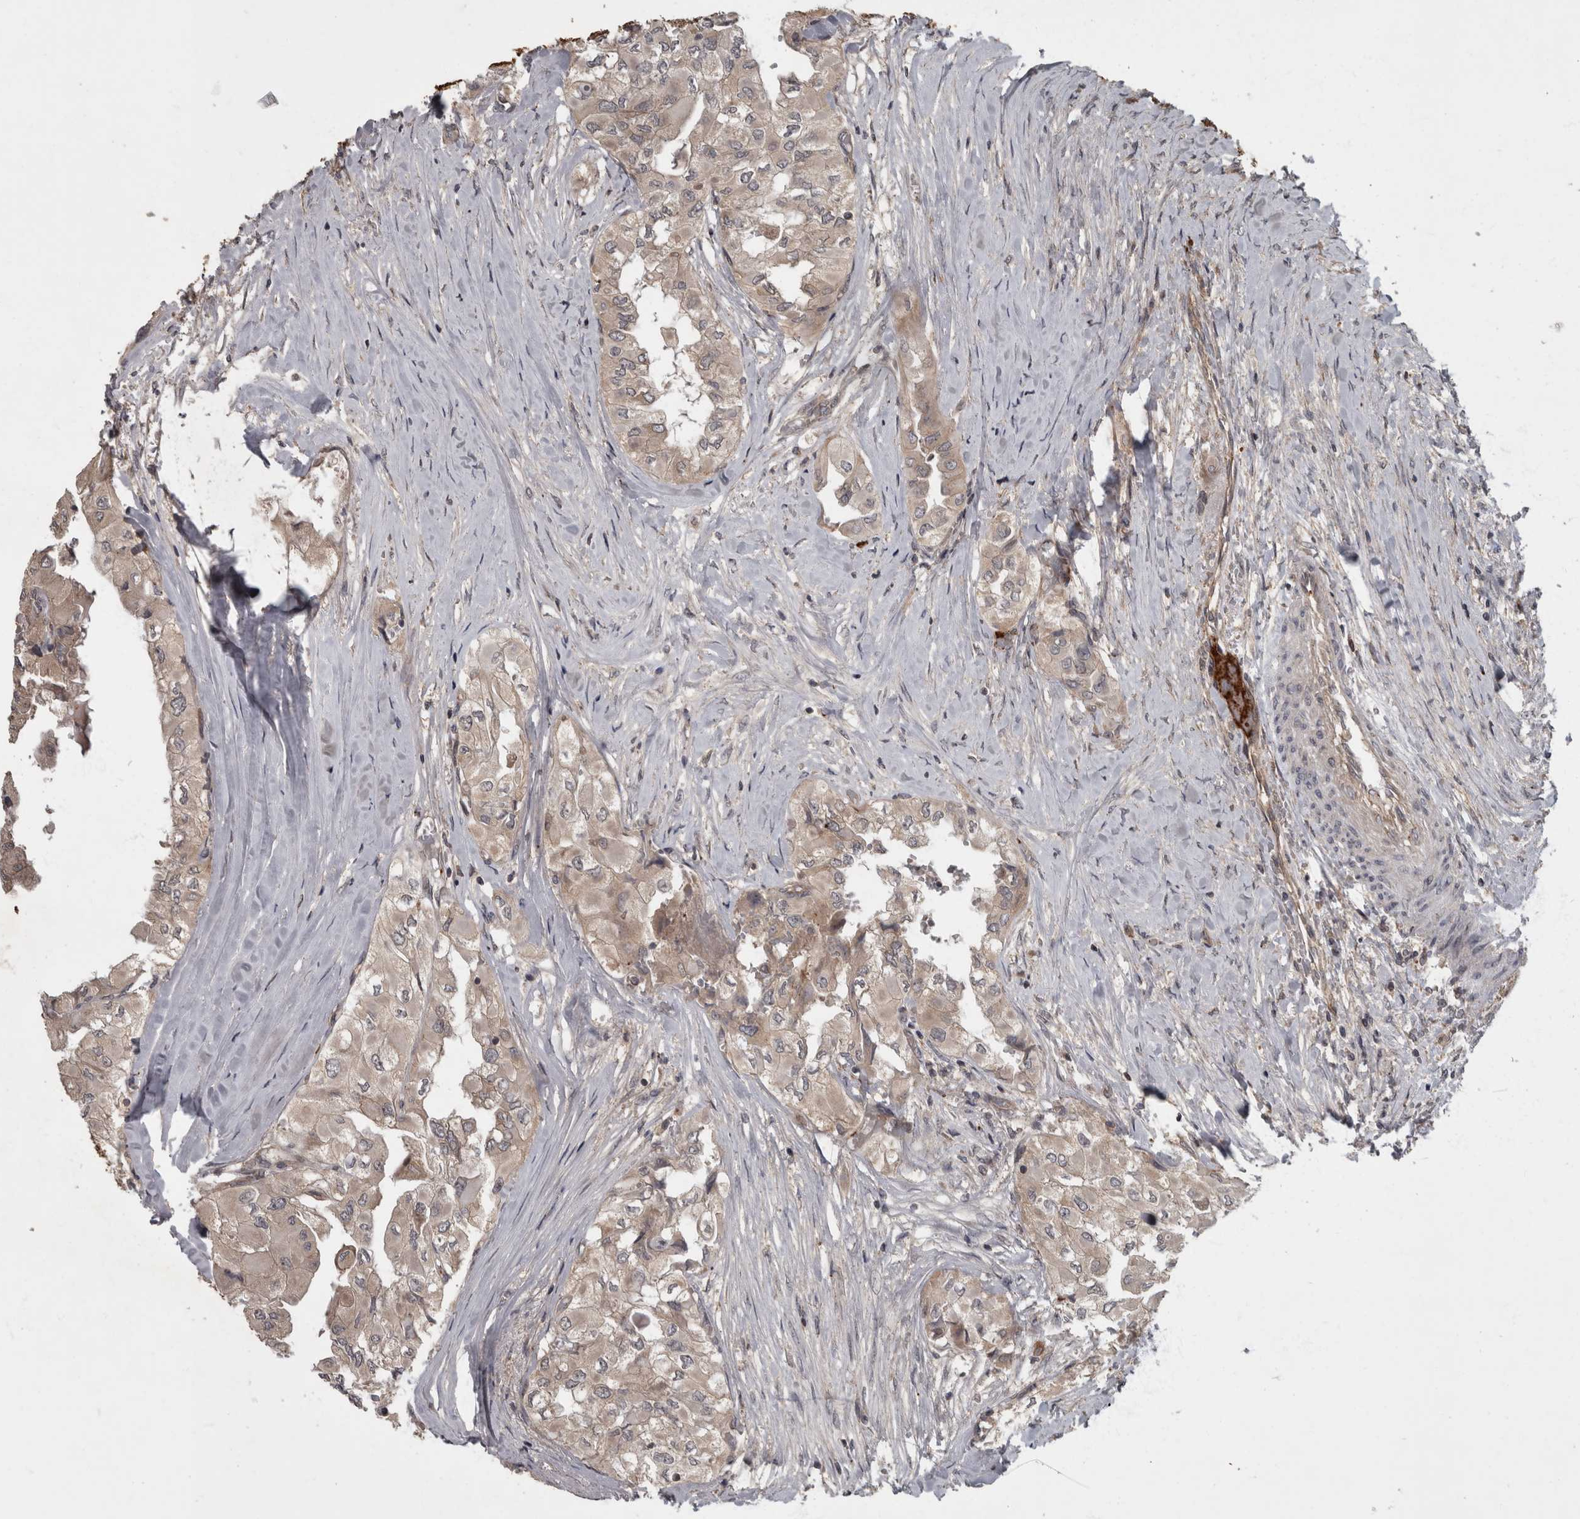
{"staining": {"intensity": "weak", "quantity": "25%-75%", "location": "cytoplasmic/membranous"}, "tissue": "thyroid cancer", "cell_type": "Tumor cells", "image_type": "cancer", "snomed": [{"axis": "morphology", "description": "Papillary adenocarcinoma, NOS"}, {"axis": "topography", "description": "Thyroid gland"}], "caption": "Protein staining of thyroid cancer tissue displays weak cytoplasmic/membranous positivity in about 25%-75% of tumor cells. (DAB IHC with brightfield microscopy, high magnification).", "gene": "VEGFD", "patient": {"sex": "female", "age": 59}}